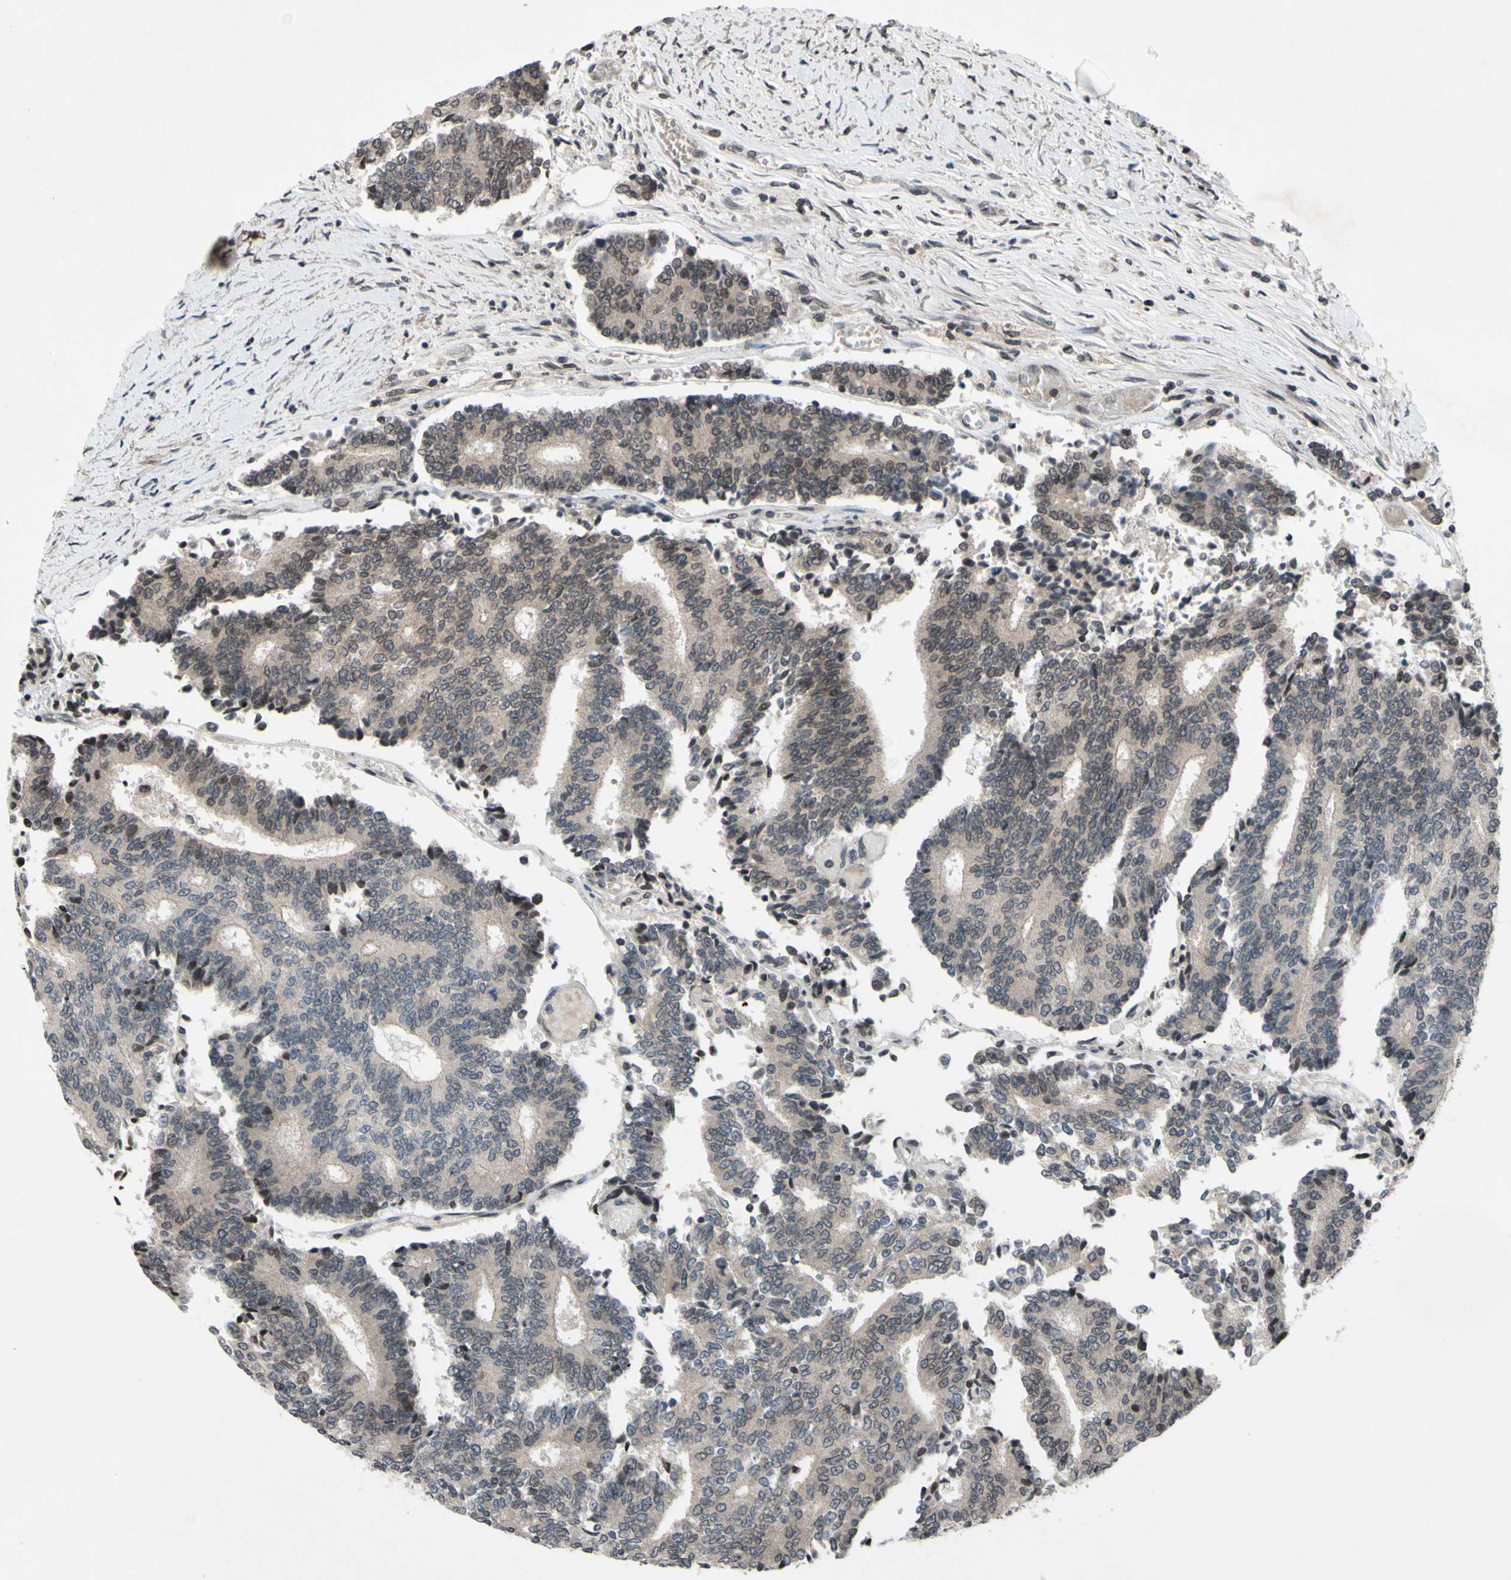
{"staining": {"intensity": "weak", "quantity": "25%-75%", "location": "cytoplasmic/membranous,nuclear"}, "tissue": "prostate cancer", "cell_type": "Tumor cells", "image_type": "cancer", "snomed": [{"axis": "morphology", "description": "Normal tissue, NOS"}, {"axis": "morphology", "description": "Adenocarcinoma, High grade"}, {"axis": "topography", "description": "Prostate"}, {"axis": "topography", "description": "Seminal veicle"}], "caption": "High-power microscopy captured an immunohistochemistry (IHC) histopathology image of prostate cancer, revealing weak cytoplasmic/membranous and nuclear positivity in about 25%-75% of tumor cells.", "gene": "XPO1", "patient": {"sex": "male", "age": 55}}